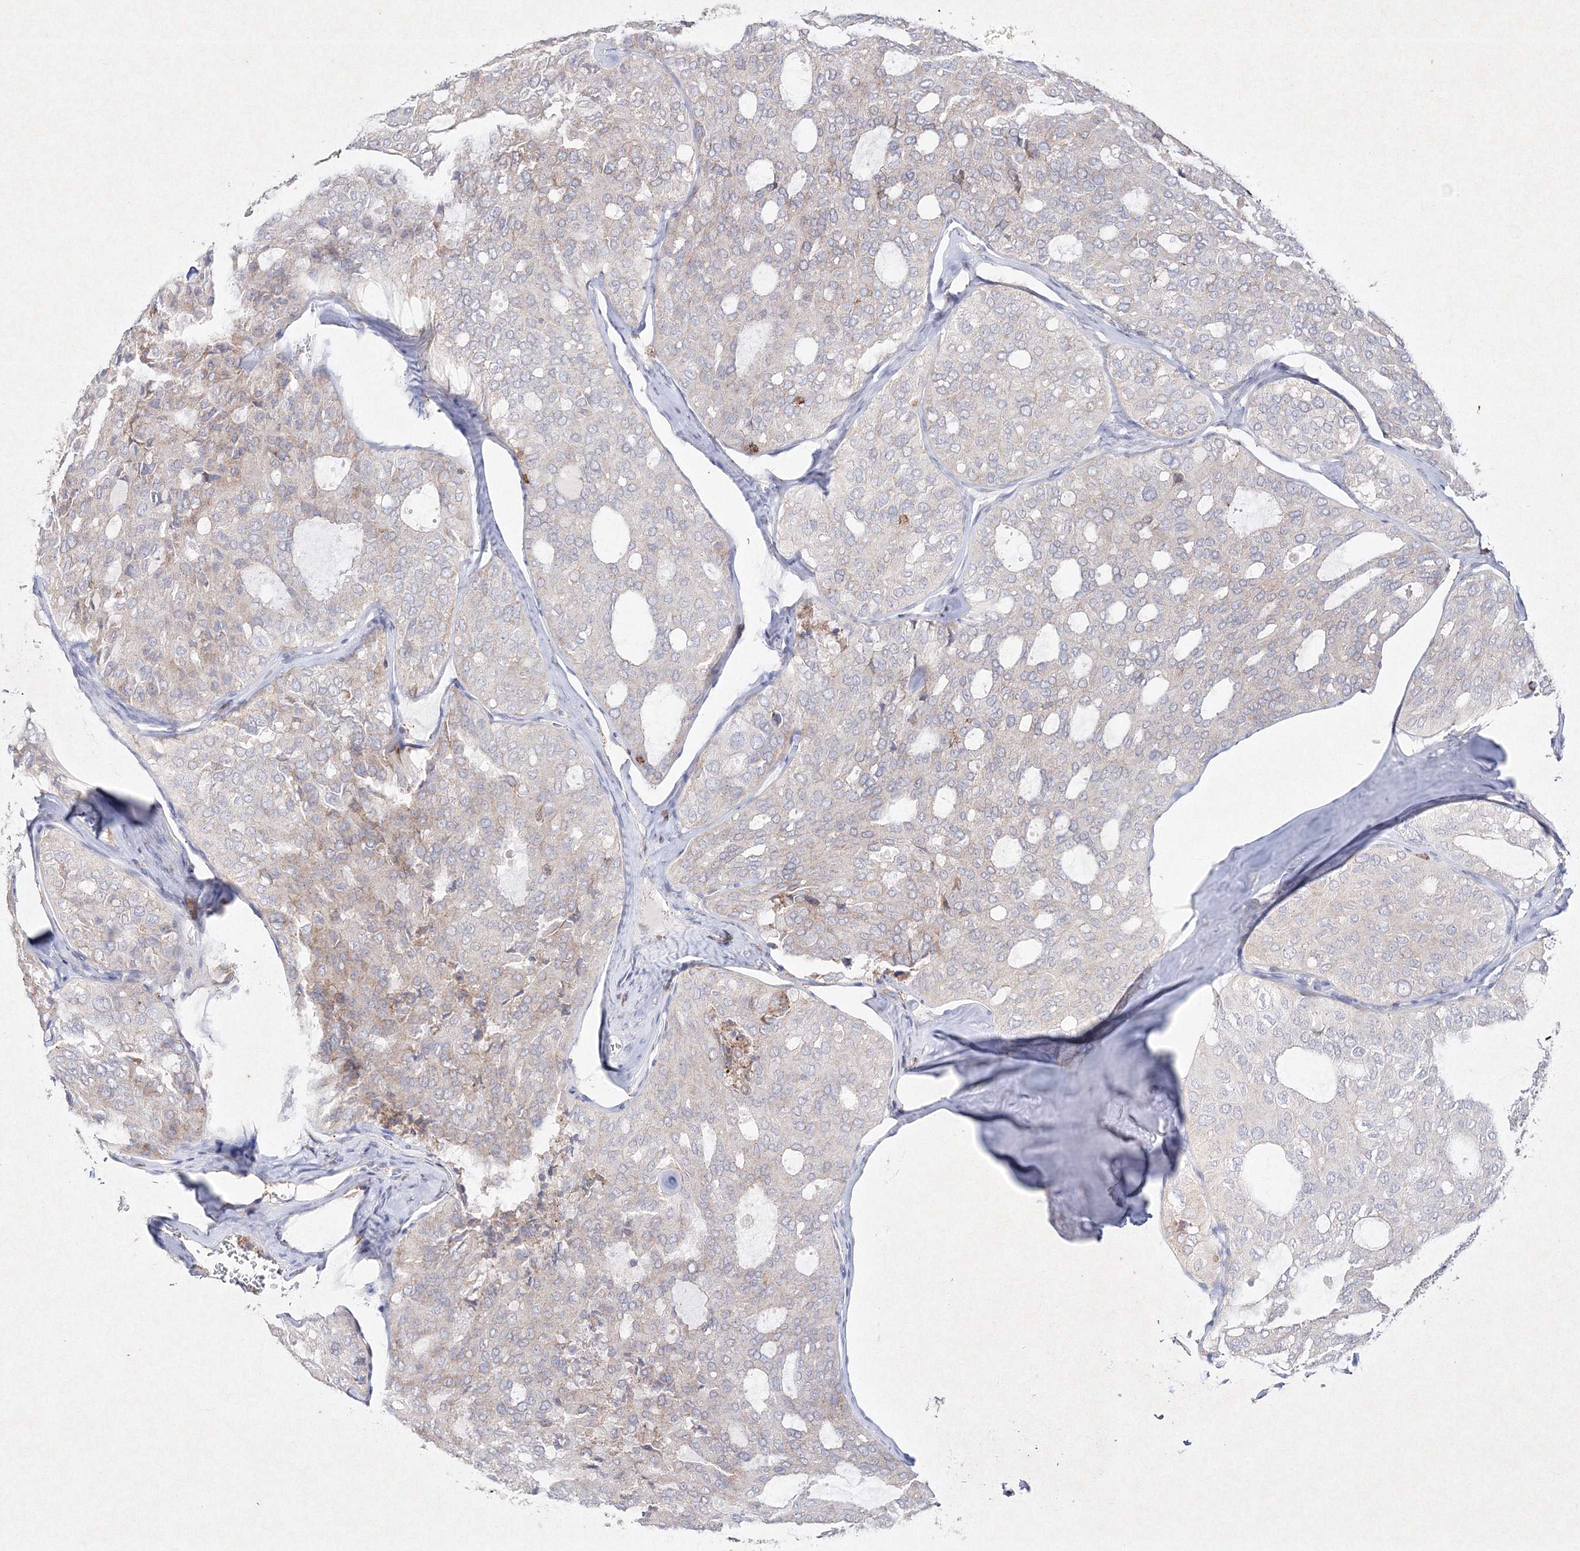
{"staining": {"intensity": "negative", "quantity": "none", "location": "none"}, "tissue": "thyroid cancer", "cell_type": "Tumor cells", "image_type": "cancer", "snomed": [{"axis": "morphology", "description": "Follicular adenoma carcinoma, NOS"}, {"axis": "topography", "description": "Thyroid gland"}], "caption": "Immunohistochemical staining of human thyroid follicular adenoma carcinoma displays no significant positivity in tumor cells. (DAB (3,3'-diaminobenzidine) immunohistochemistry (IHC) with hematoxylin counter stain).", "gene": "HCST", "patient": {"sex": "male", "age": 75}}